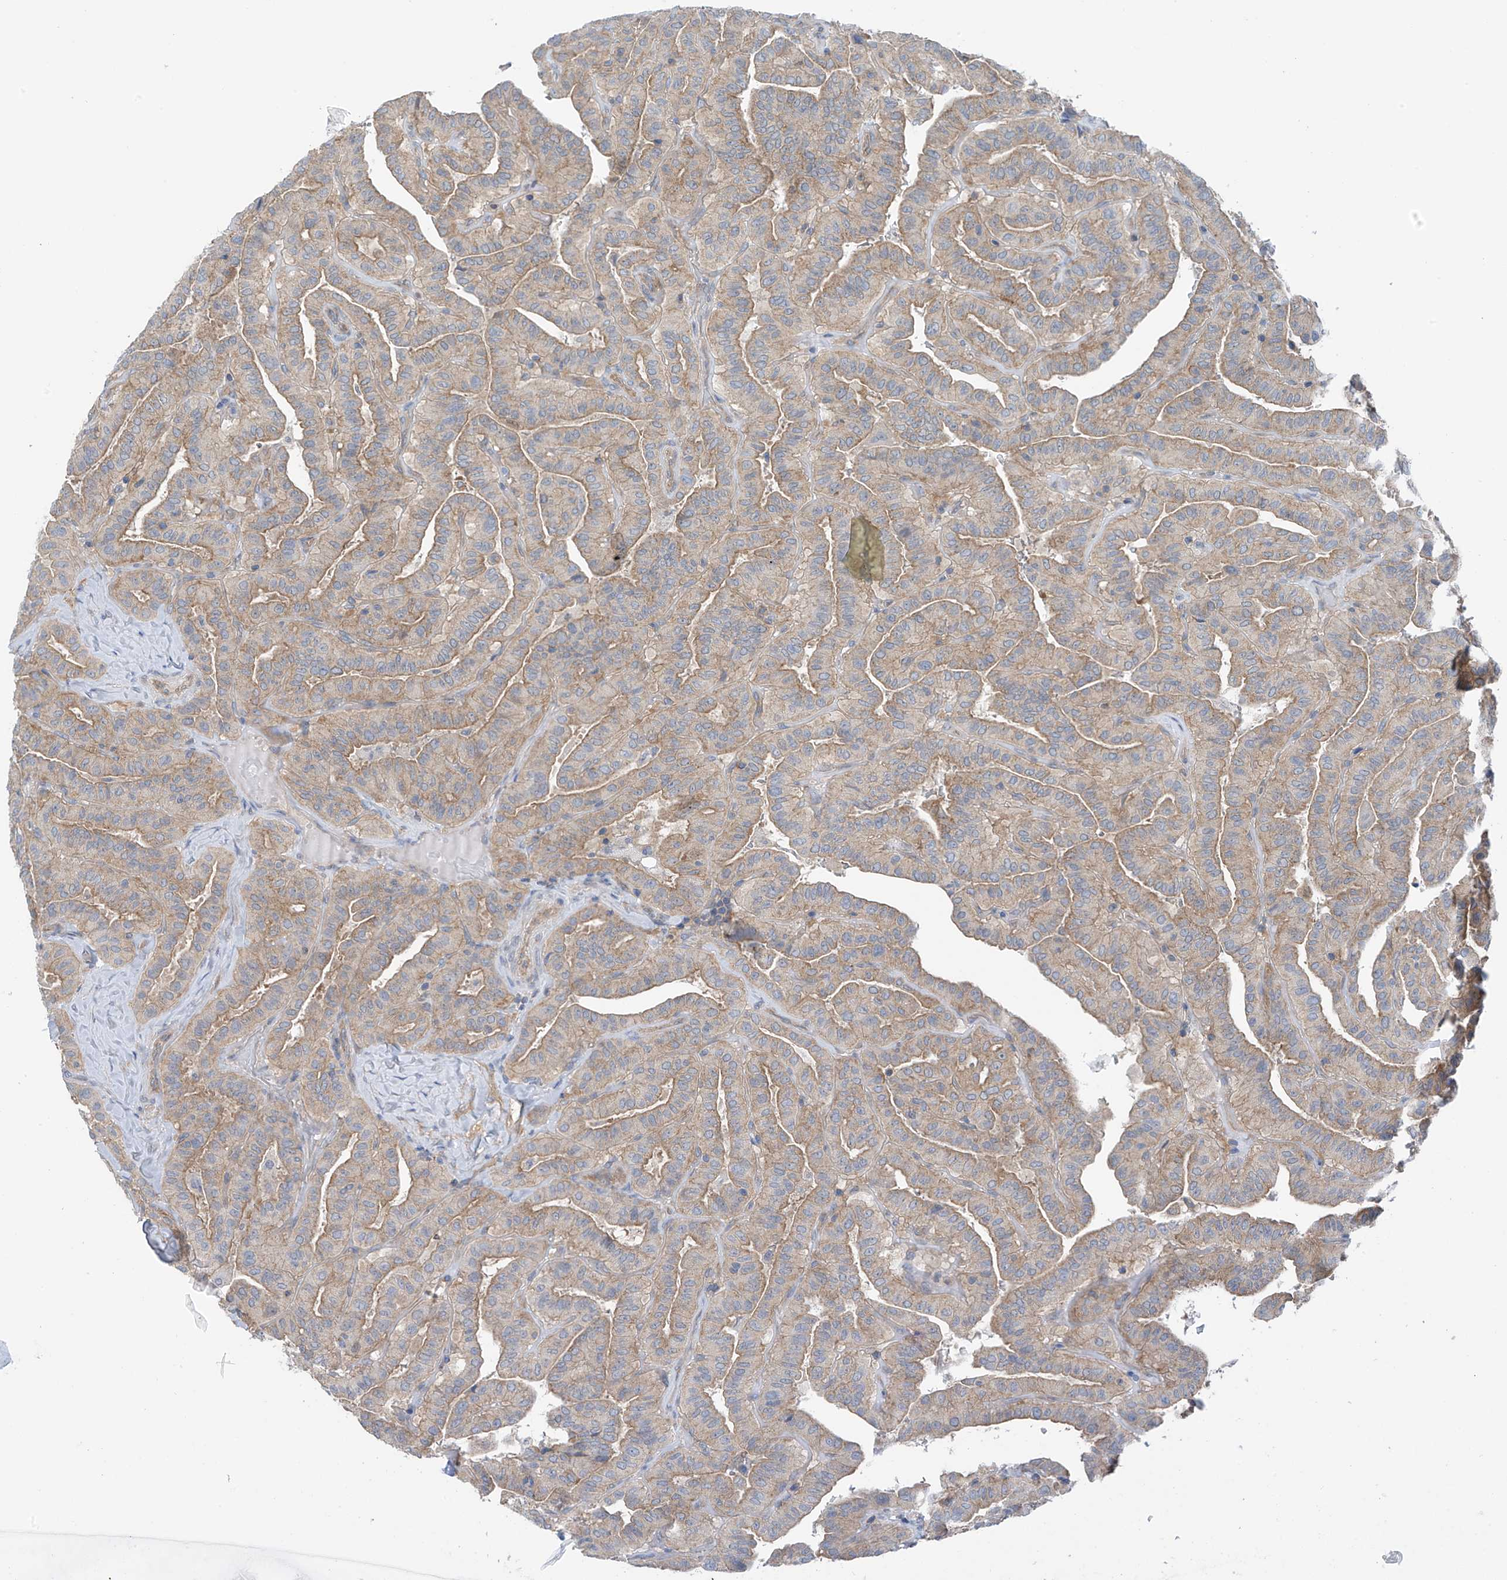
{"staining": {"intensity": "weak", "quantity": ">75%", "location": "cytoplasmic/membranous"}, "tissue": "thyroid cancer", "cell_type": "Tumor cells", "image_type": "cancer", "snomed": [{"axis": "morphology", "description": "Papillary adenocarcinoma, NOS"}, {"axis": "topography", "description": "Thyroid gland"}], "caption": "This is an image of IHC staining of thyroid papillary adenocarcinoma, which shows weak expression in the cytoplasmic/membranous of tumor cells.", "gene": "REPS1", "patient": {"sex": "male", "age": 77}}